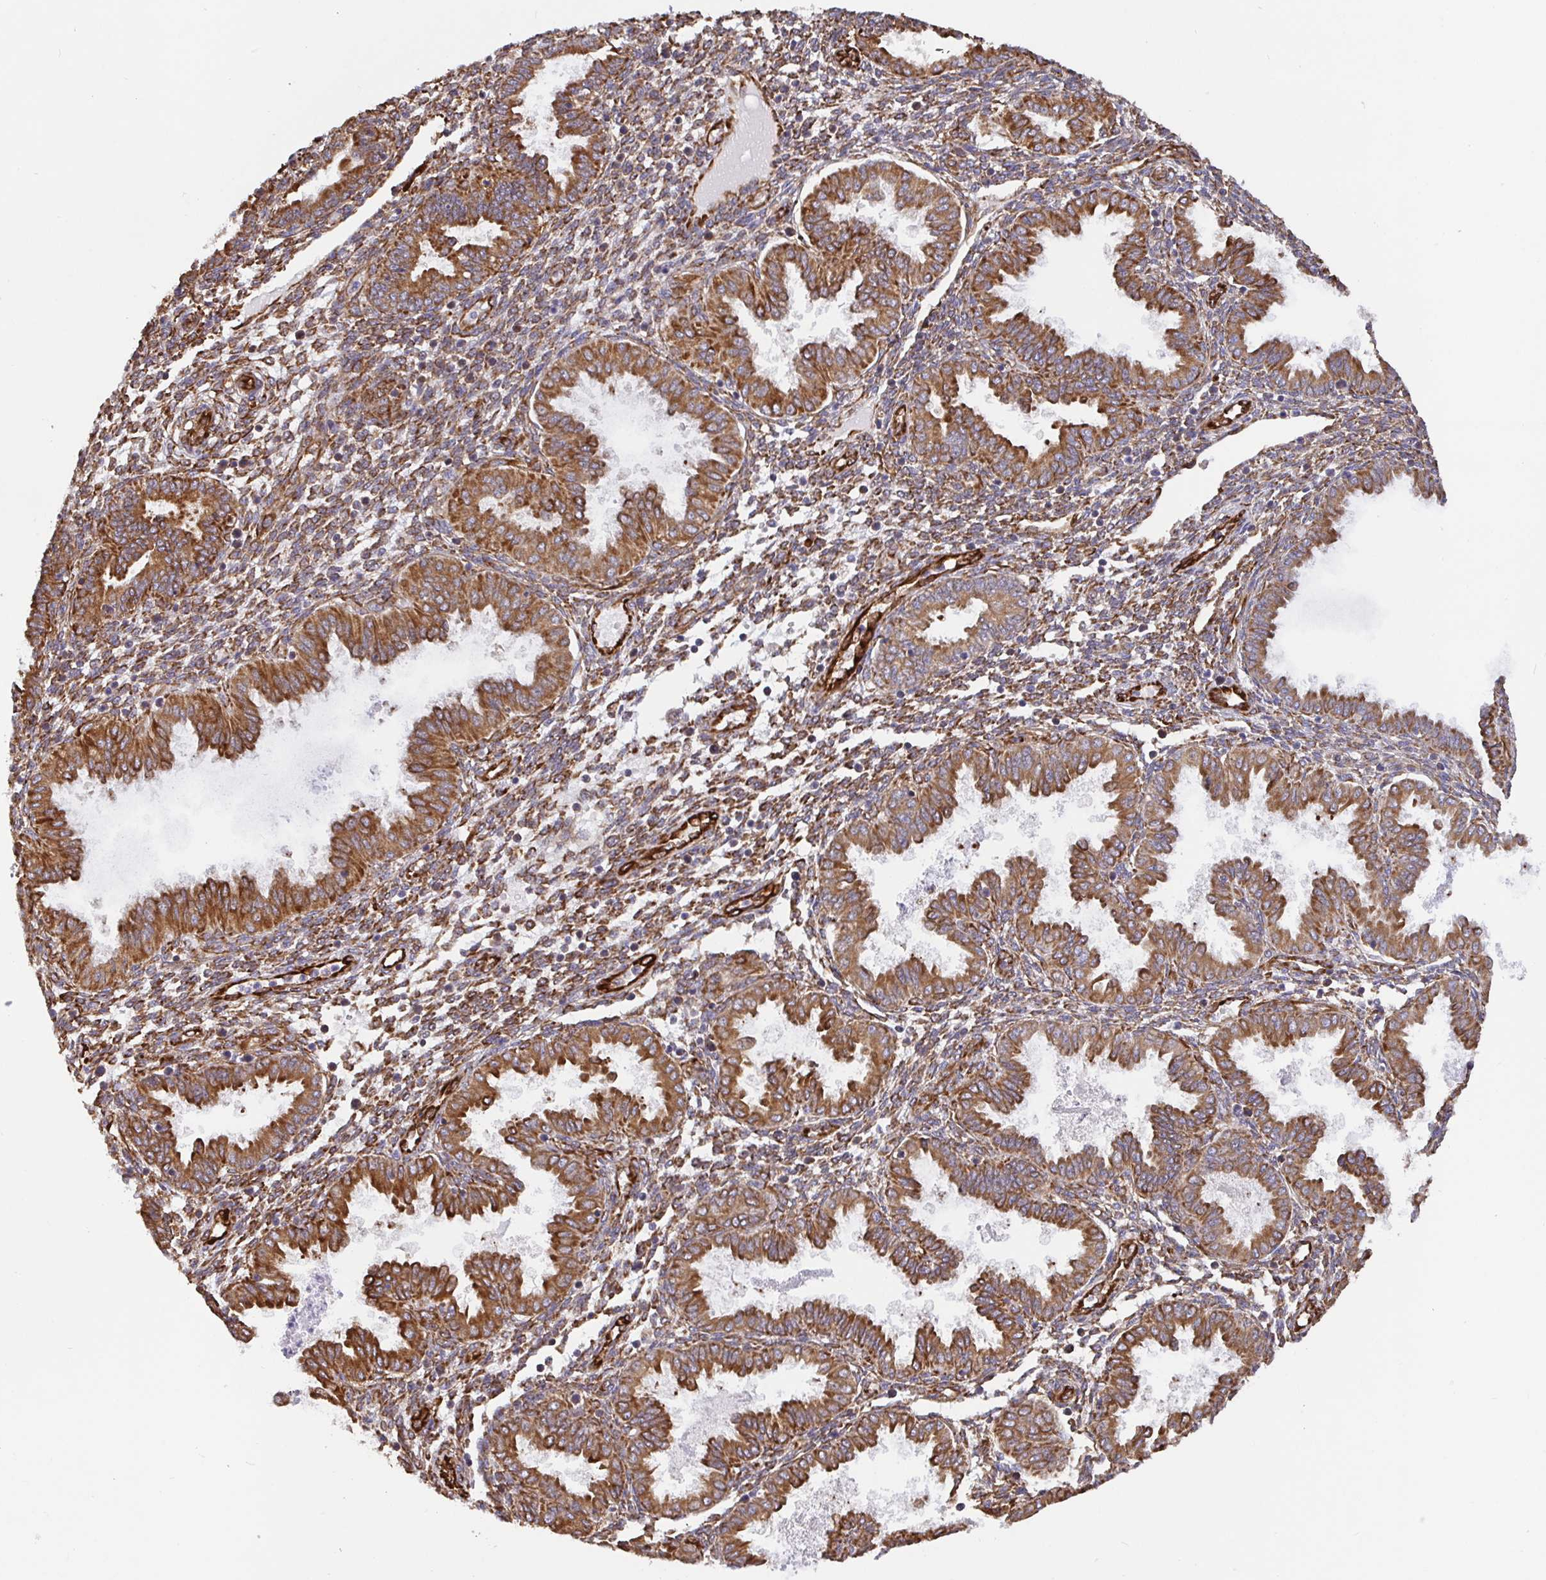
{"staining": {"intensity": "moderate", "quantity": ">75%", "location": "cytoplasmic/membranous"}, "tissue": "endometrium", "cell_type": "Cells in endometrial stroma", "image_type": "normal", "snomed": [{"axis": "morphology", "description": "Normal tissue, NOS"}, {"axis": "topography", "description": "Endometrium"}], "caption": "Immunohistochemical staining of normal endometrium displays medium levels of moderate cytoplasmic/membranous expression in about >75% of cells in endometrial stroma.", "gene": "MAOA", "patient": {"sex": "female", "age": 33}}